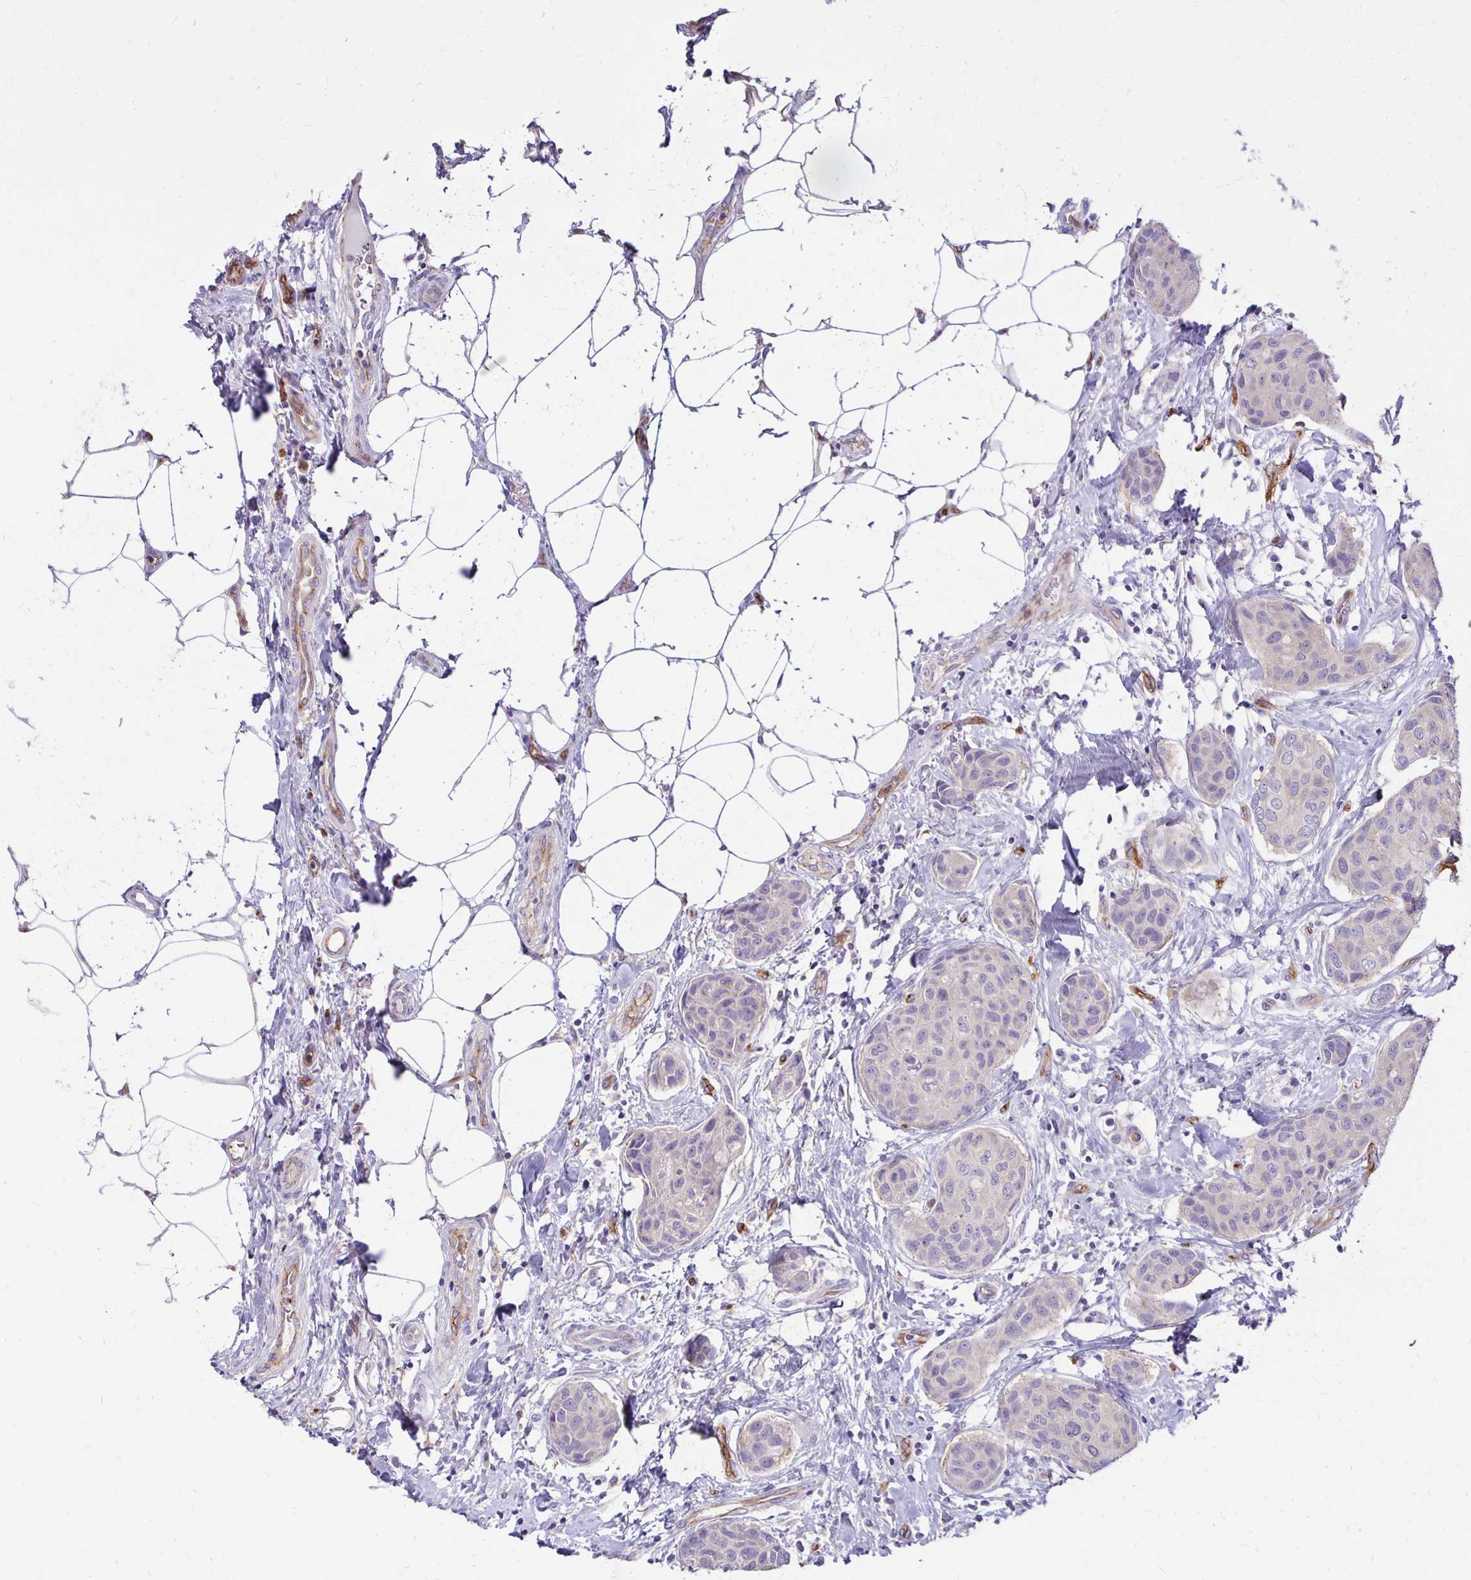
{"staining": {"intensity": "negative", "quantity": "none", "location": "none"}, "tissue": "breast cancer", "cell_type": "Tumor cells", "image_type": "cancer", "snomed": [{"axis": "morphology", "description": "Duct carcinoma"}, {"axis": "topography", "description": "Breast"}], "caption": "There is no significant expression in tumor cells of breast infiltrating ductal carcinoma. (IHC, brightfield microscopy, high magnification).", "gene": "TTYH1", "patient": {"sex": "female", "age": 80}}